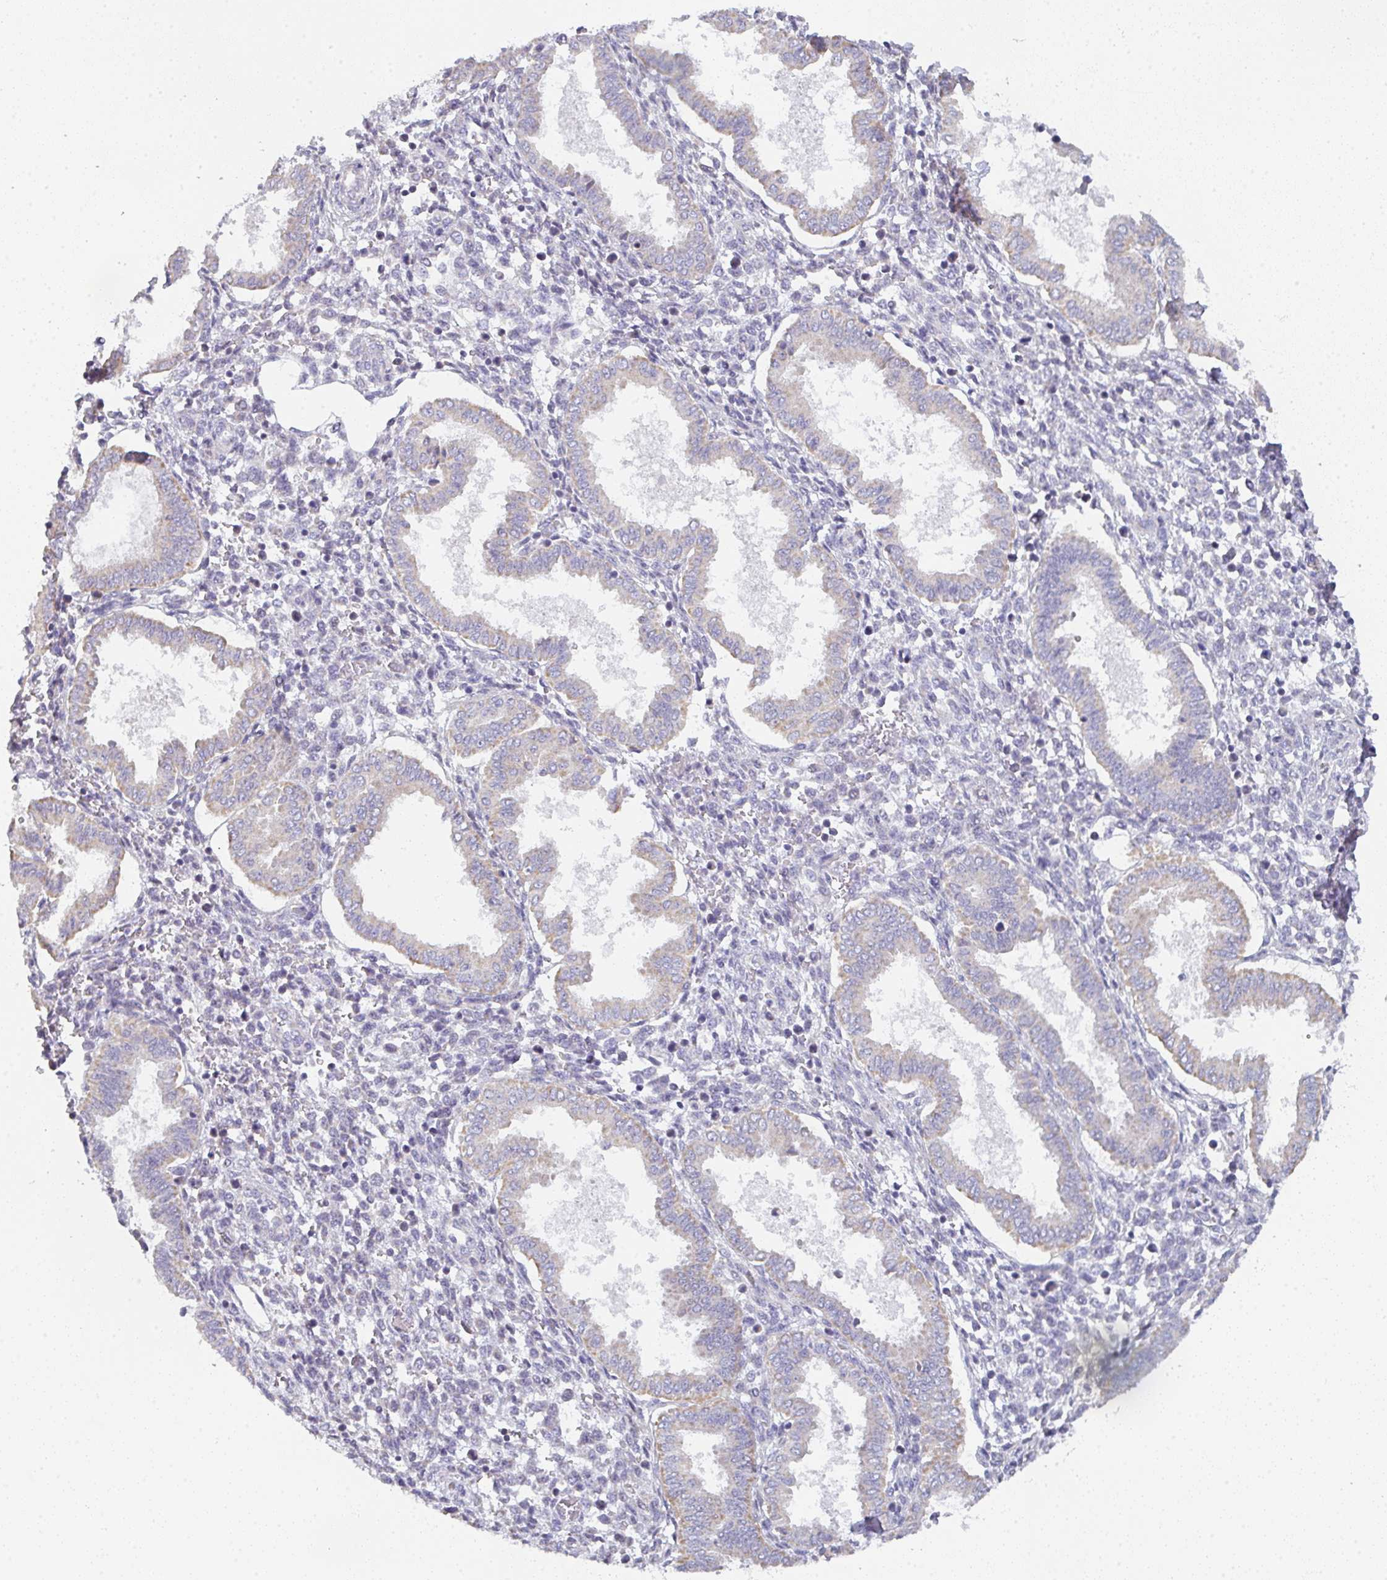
{"staining": {"intensity": "negative", "quantity": "none", "location": "none"}, "tissue": "endometrium", "cell_type": "Cells in endometrial stroma", "image_type": "normal", "snomed": [{"axis": "morphology", "description": "Normal tissue, NOS"}, {"axis": "topography", "description": "Endometrium"}], "caption": "Immunohistochemistry of normal endometrium displays no positivity in cells in endometrial stroma.", "gene": "CACNA1S", "patient": {"sex": "female", "age": 24}}